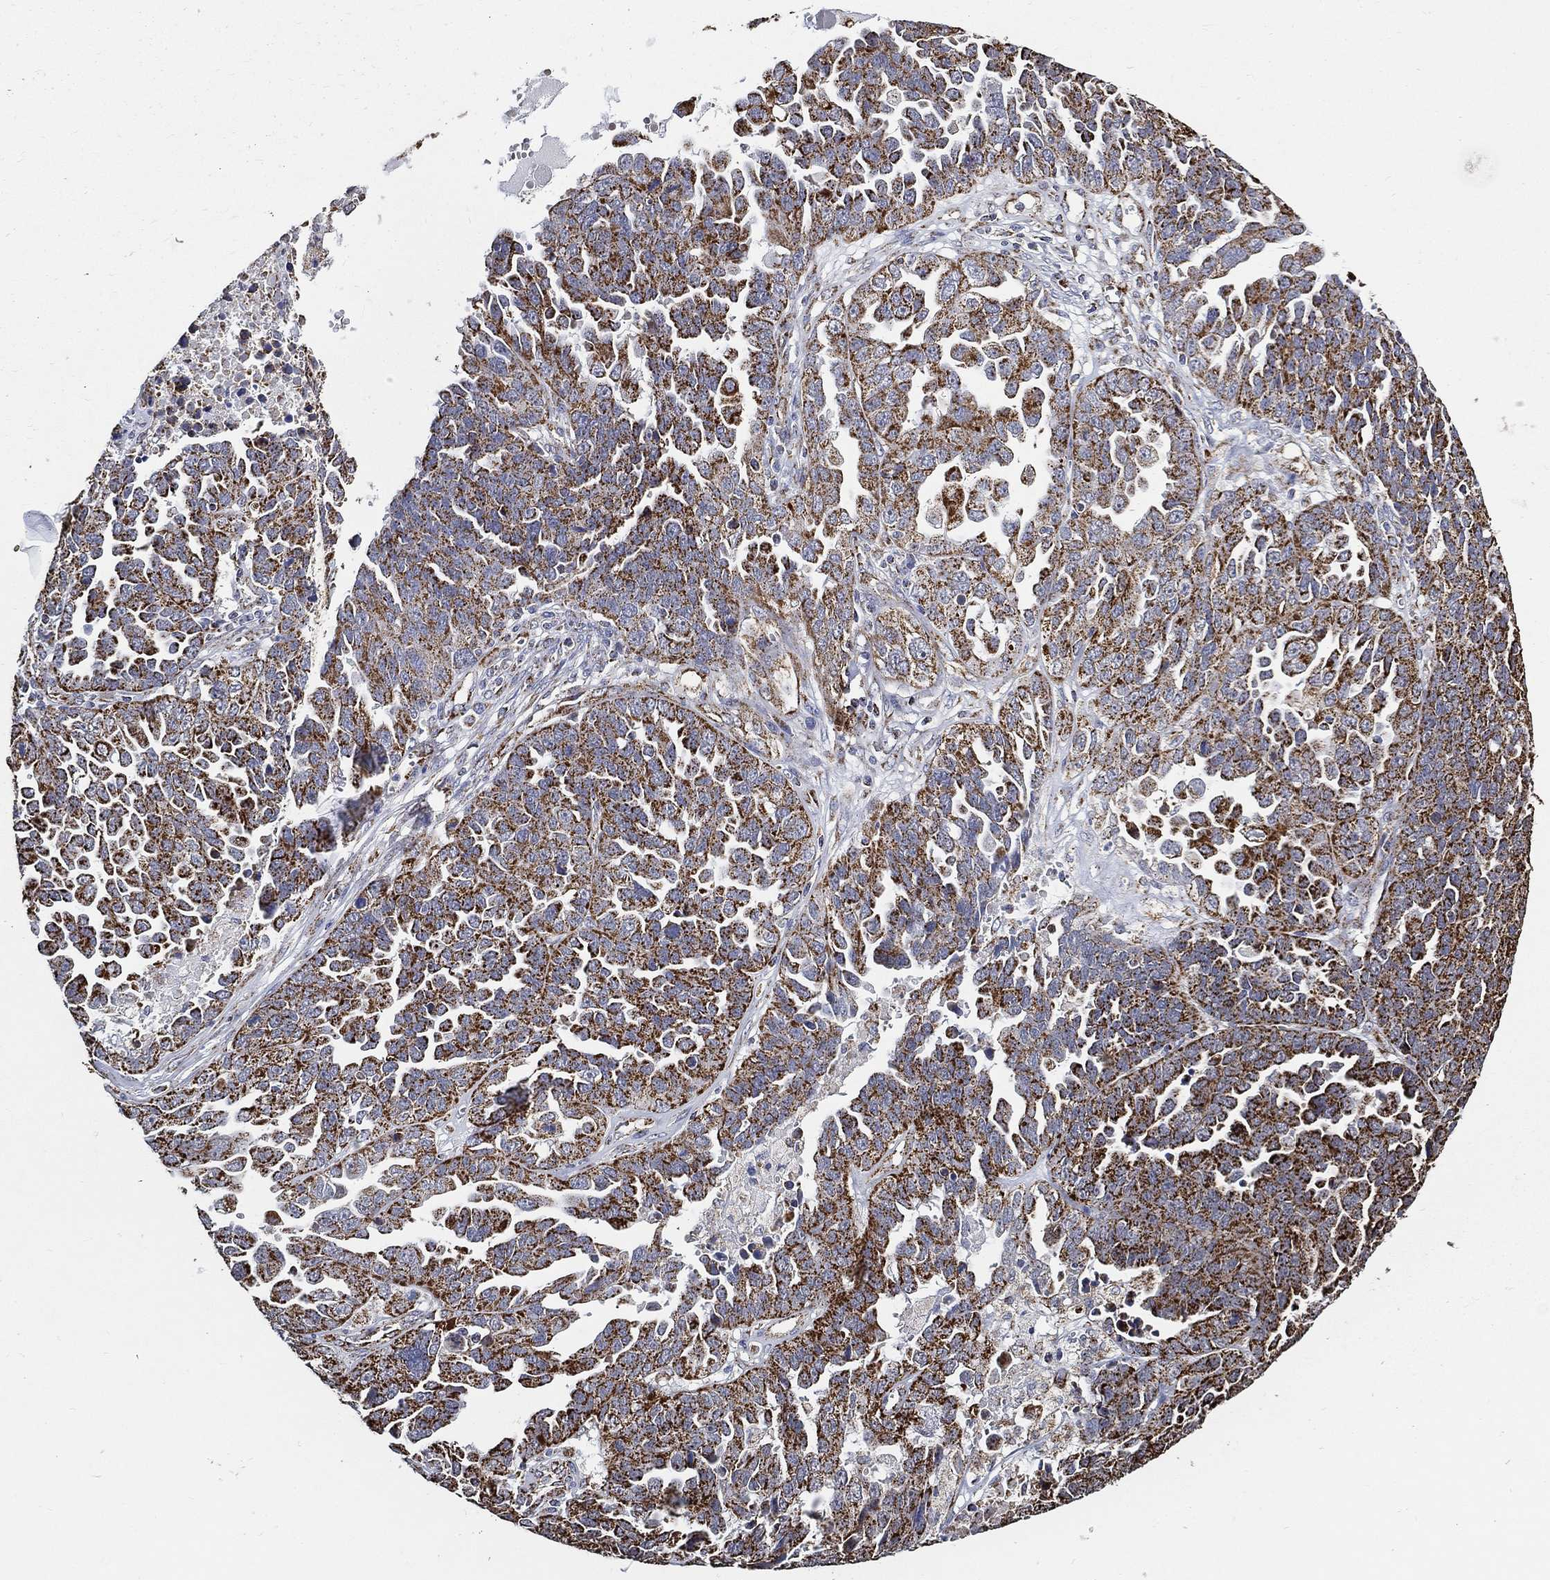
{"staining": {"intensity": "strong", "quantity": ">75%", "location": "cytoplasmic/membranous"}, "tissue": "ovarian cancer", "cell_type": "Tumor cells", "image_type": "cancer", "snomed": [{"axis": "morphology", "description": "Cystadenocarcinoma, serous, NOS"}, {"axis": "topography", "description": "Ovary"}], "caption": "Protein staining of ovarian cancer (serous cystadenocarcinoma) tissue displays strong cytoplasmic/membranous staining in about >75% of tumor cells.", "gene": "NDUFAB1", "patient": {"sex": "female", "age": 87}}